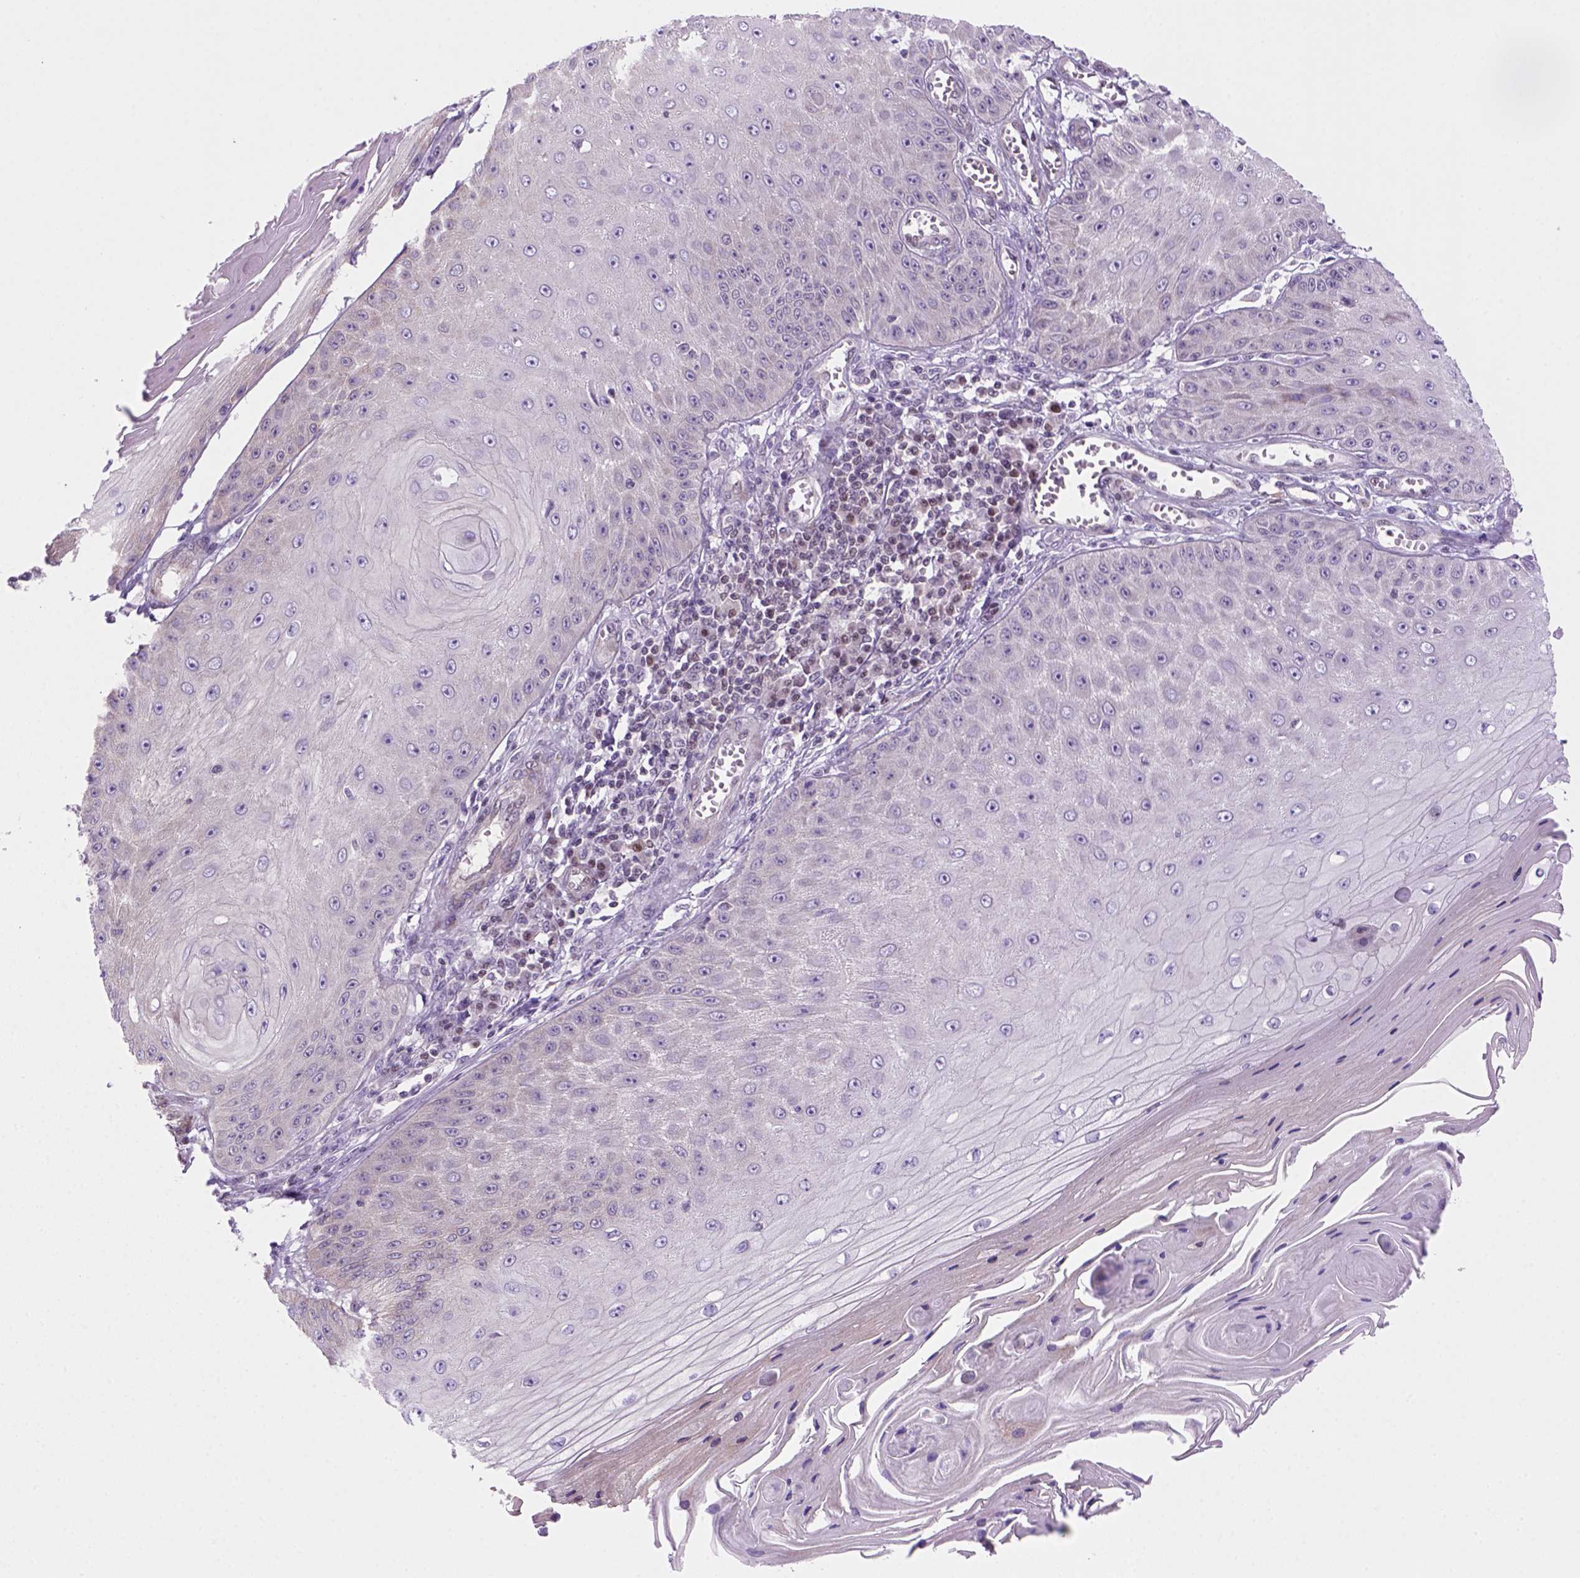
{"staining": {"intensity": "negative", "quantity": "none", "location": "none"}, "tissue": "skin cancer", "cell_type": "Tumor cells", "image_type": "cancer", "snomed": [{"axis": "morphology", "description": "Squamous cell carcinoma, NOS"}, {"axis": "topography", "description": "Skin"}], "caption": "High power microscopy photomicrograph of an IHC micrograph of skin squamous cell carcinoma, revealing no significant staining in tumor cells.", "gene": "MGMT", "patient": {"sex": "male", "age": 70}}